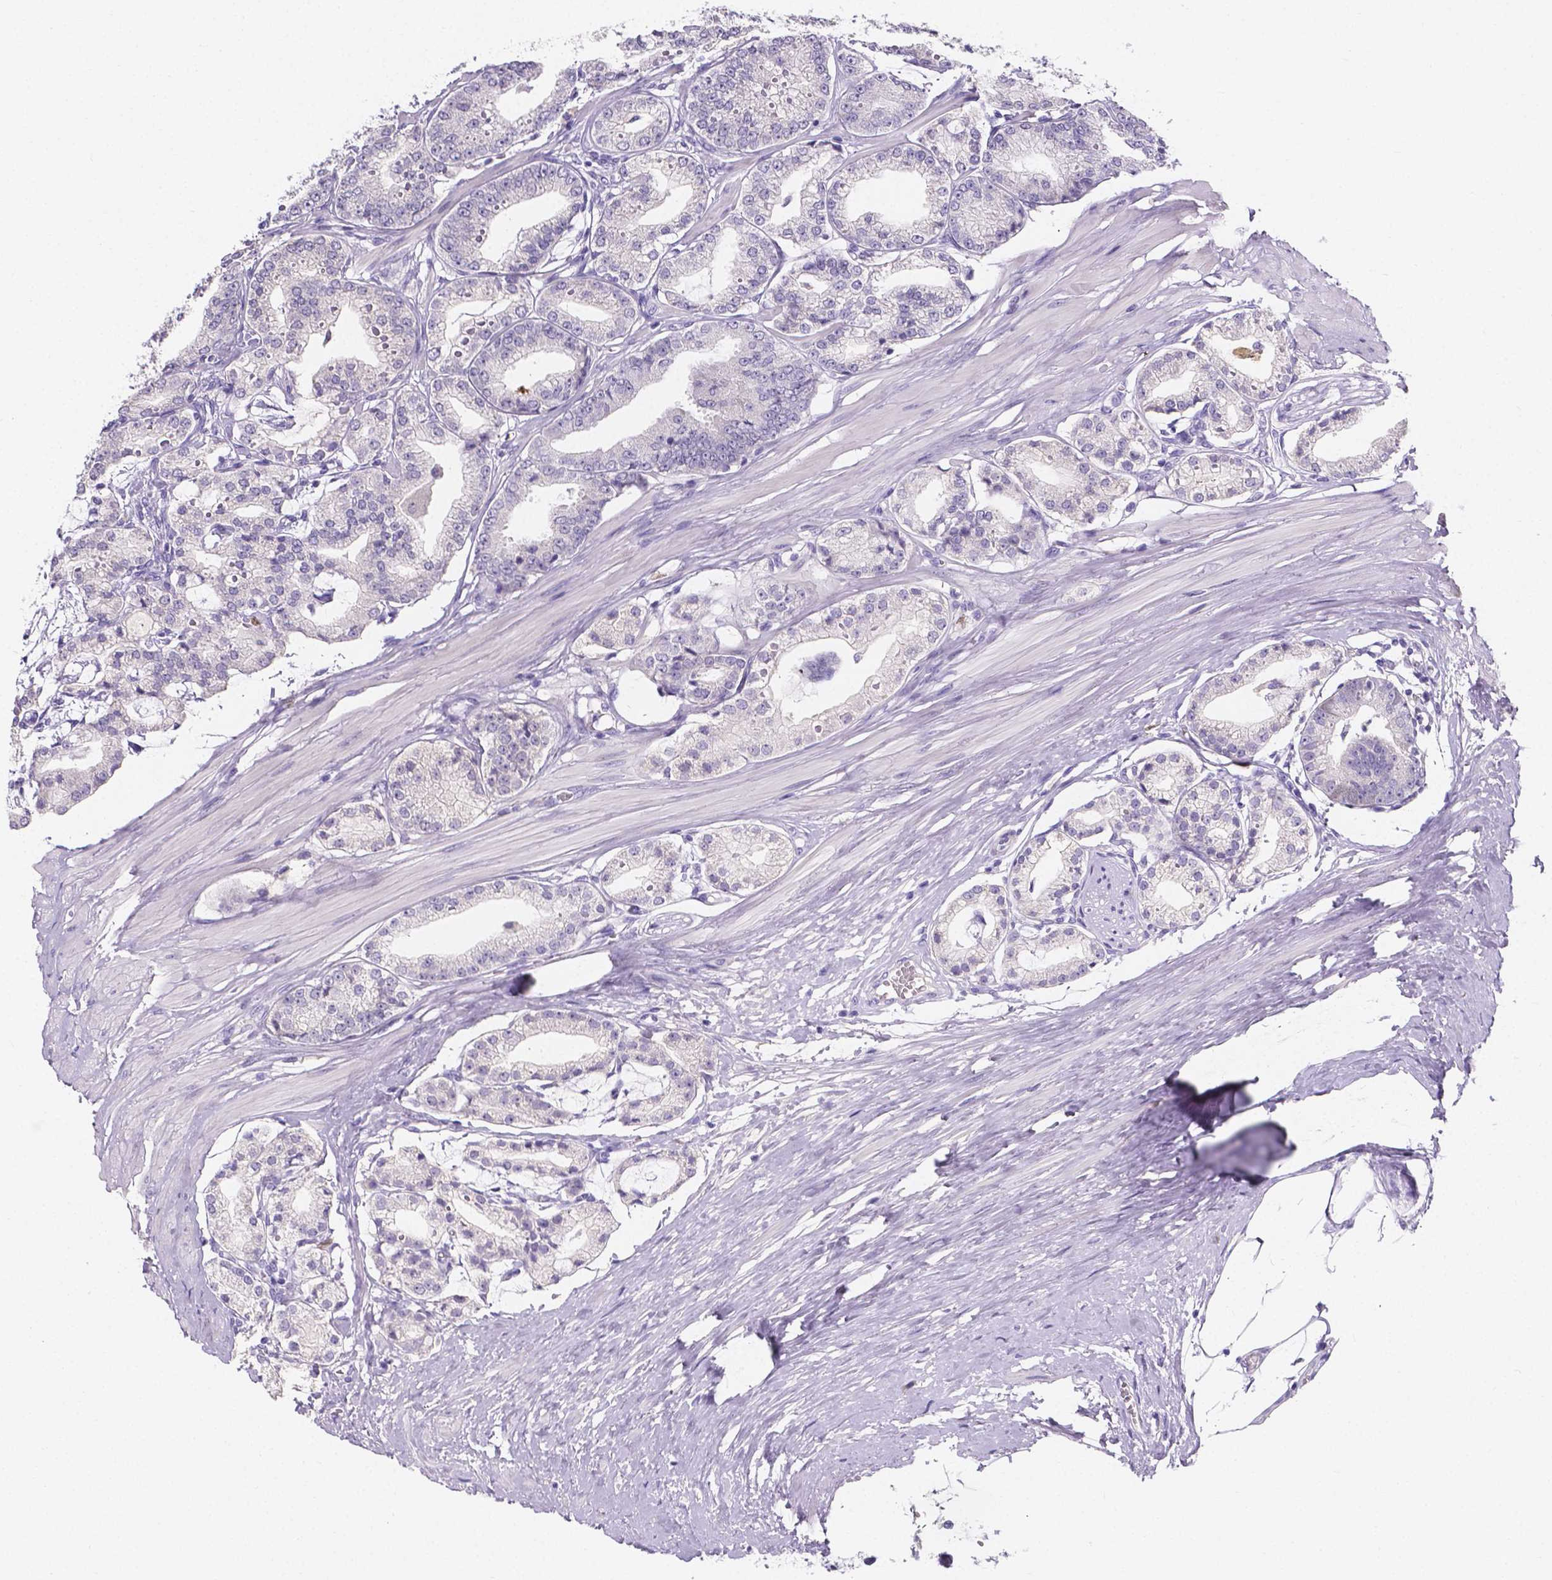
{"staining": {"intensity": "negative", "quantity": "none", "location": "none"}, "tissue": "prostate cancer", "cell_type": "Tumor cells", "image_type": "cancer", "snomed": [{"axis": "morphology", "description": "Adenocarcinoma, High grade"}, {"axis": "topography", "description": "Prostate"}], "caption": "An immunohistochemistry (IHC) image of prostate cancer (high-grade adenocarcinoma) is shown. There is no staining in tumor cells of prostate cancer (high-grade adenocarcinoma).", "gene": "PLXNA4", "patient": {"sex": "male", "age": 71}}